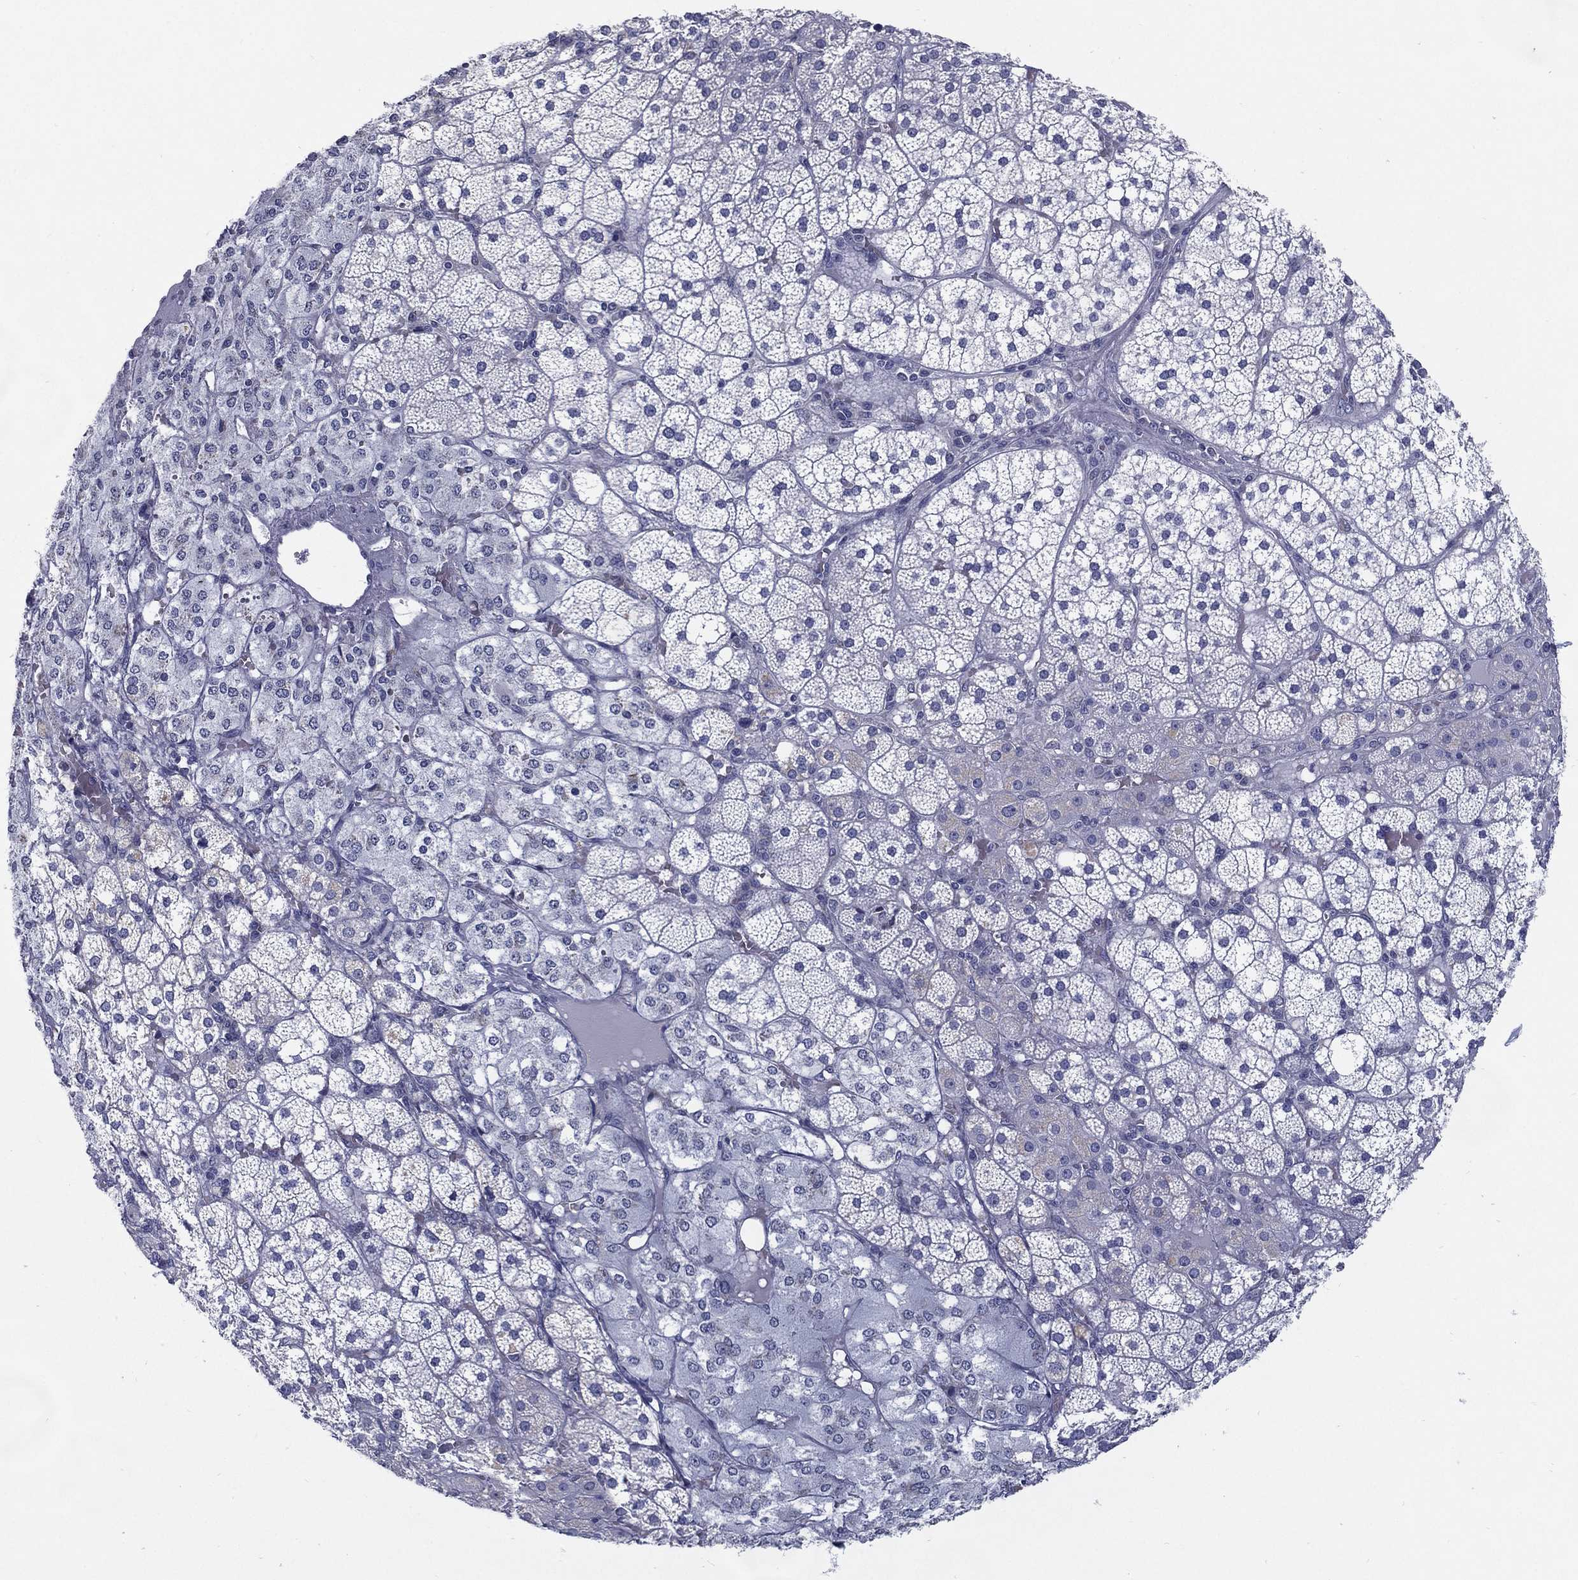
{"staining": {"intensity": "negative", "quantity": "none", "location": "none"}, "tissue": "adrenal gland", "cell_type": "Glandular cells", "image_type": "normal", "snomed": [{"axis": "morphology", "description": "Normal tissue, NOS"}, {"axis": "topography", "description": "Adrenal gland"}], "caption": "The histopathology image shows no significant positivity in glandular cells of adrenal gland.", "gene": "C19orf18", "patient": {"sex": "male", "age": 53}}